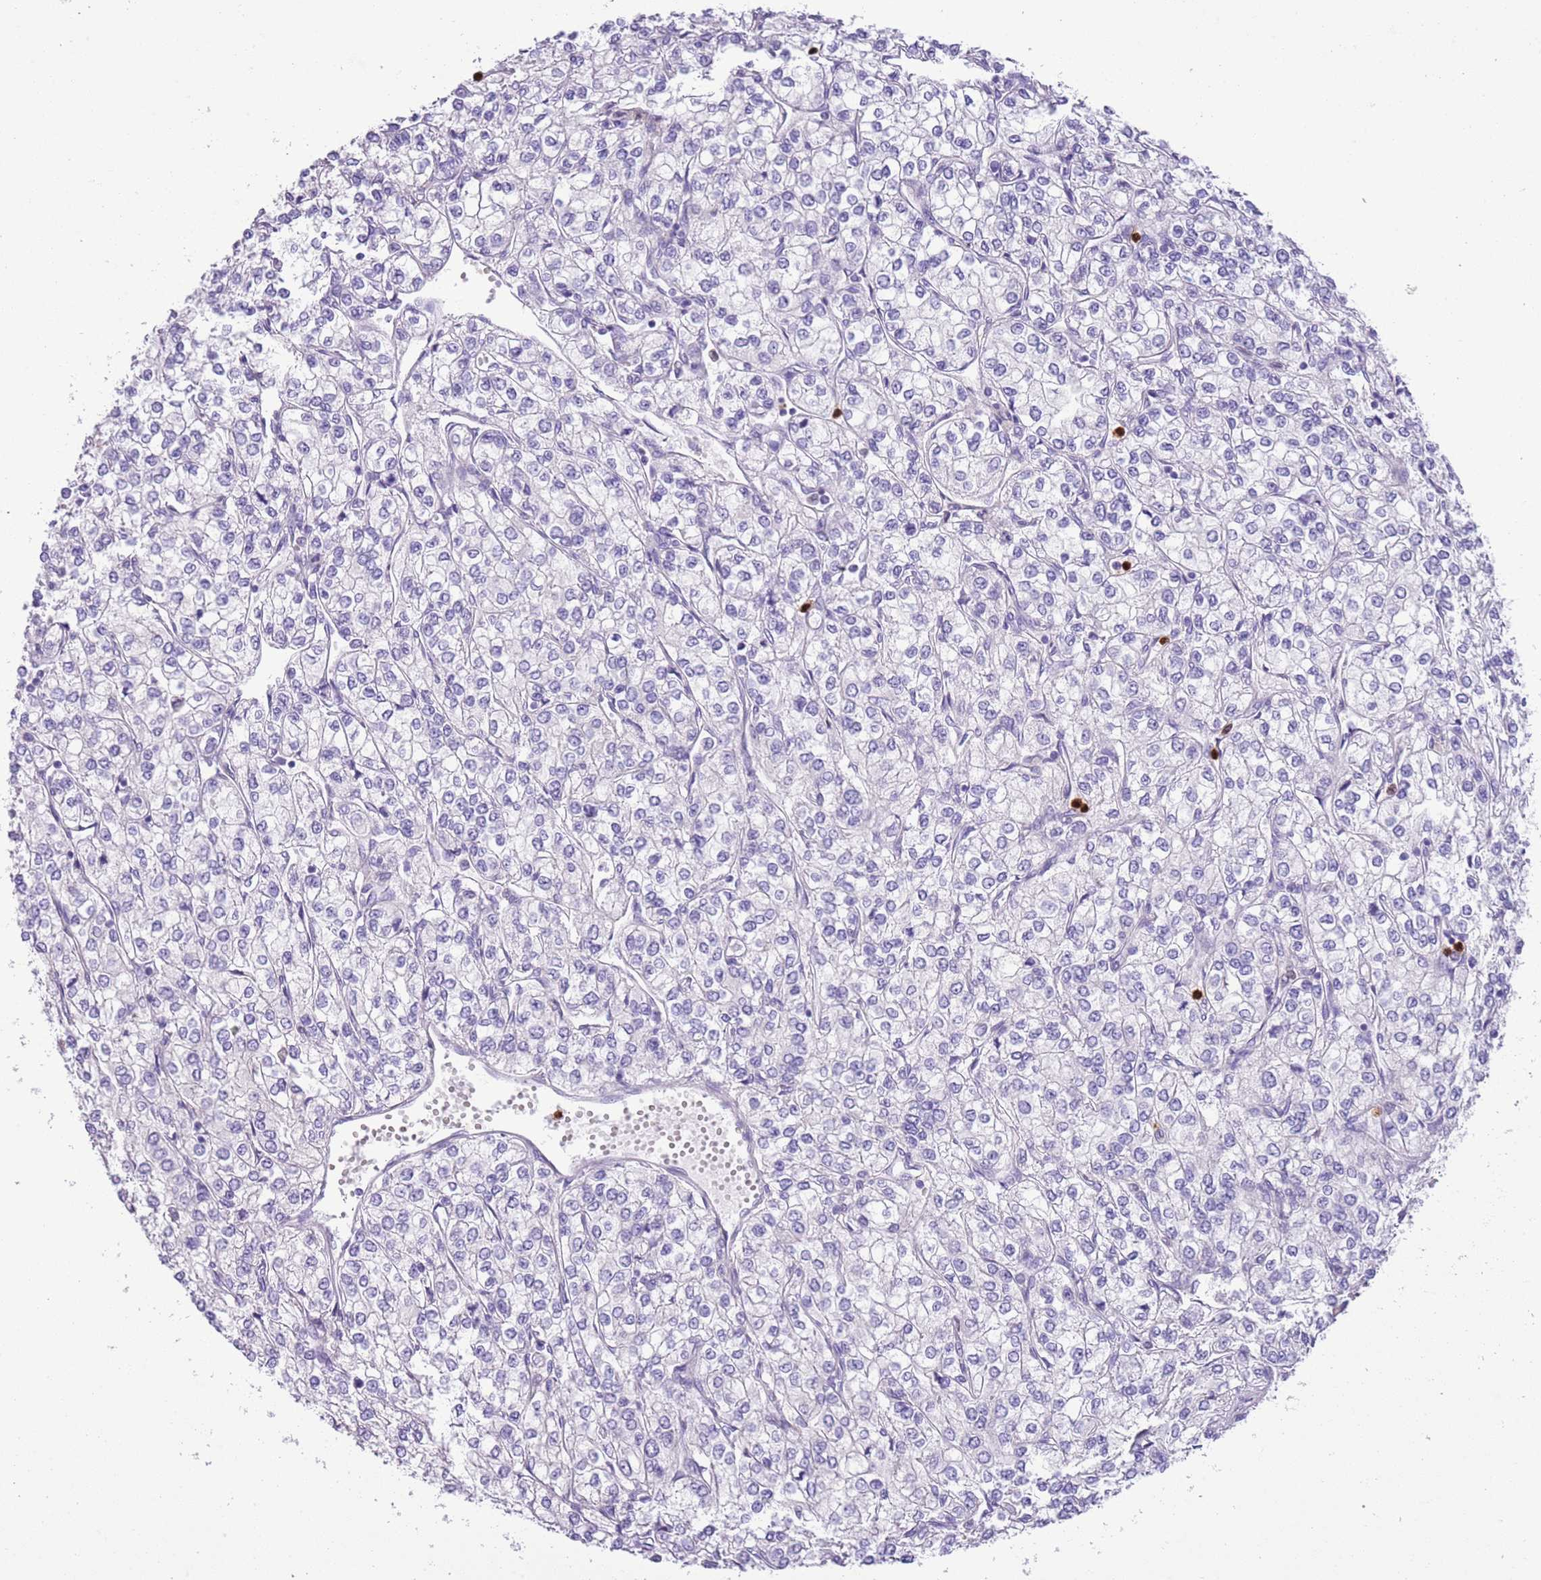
{"staining": {"intensity": "negative", "quantity": "none", "location": "none"}, "tissue": "renal cancer", "cell_type": "Tumor cells", "image_type": "cancer", "snomed": [{"axis": "morphology", "description": "Adenocarcinoma, NOS"}, {"axis": "topography", "description": "Kidney"}], "caption": "This is an IHC micrograph of renal adenocarcinoma. There is no positivity in tumor cells.", "gene": "OR6M1", "patient": {"sex": "male", "age": 80}}